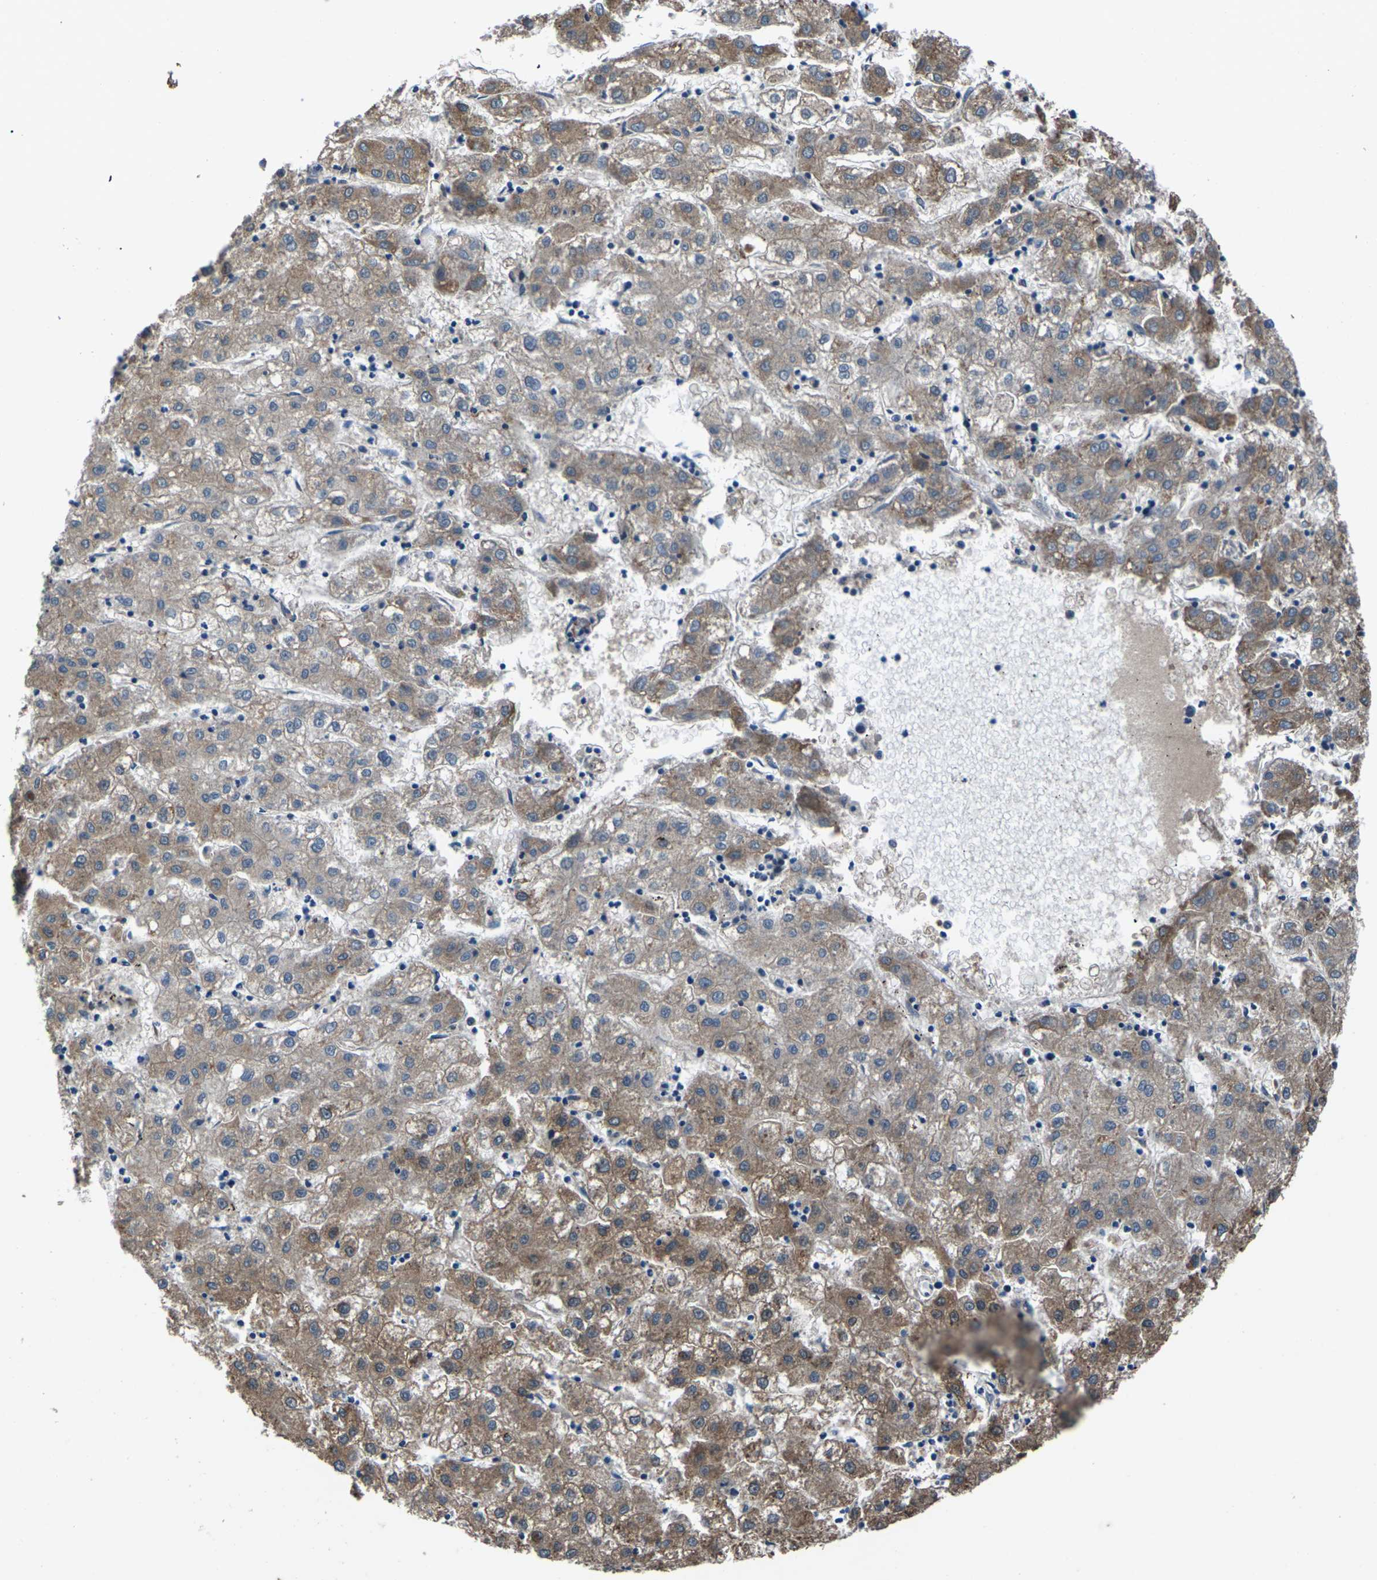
{"staining": {"intensity": "moderate", "quantity": ">75%", "location": "cytoplasmic/membranous"}, "tissue": "liver cancer", "cell_type": "Tumor cells", "image_type": "cancer", "snomed": [{"axis": "morphology", "description": "Carcinoma, Hepatocellular, NOS"}, {"axis": "topography", "description": "Liver"}], "caption": "A brown stain highlights moderate cytoplasmic/membranous staining of a protein in human hepatocellular carcinoma (liver) tumor cells.", "gene": "GABRP", "patient": {"sex": "male", "age": 72}}